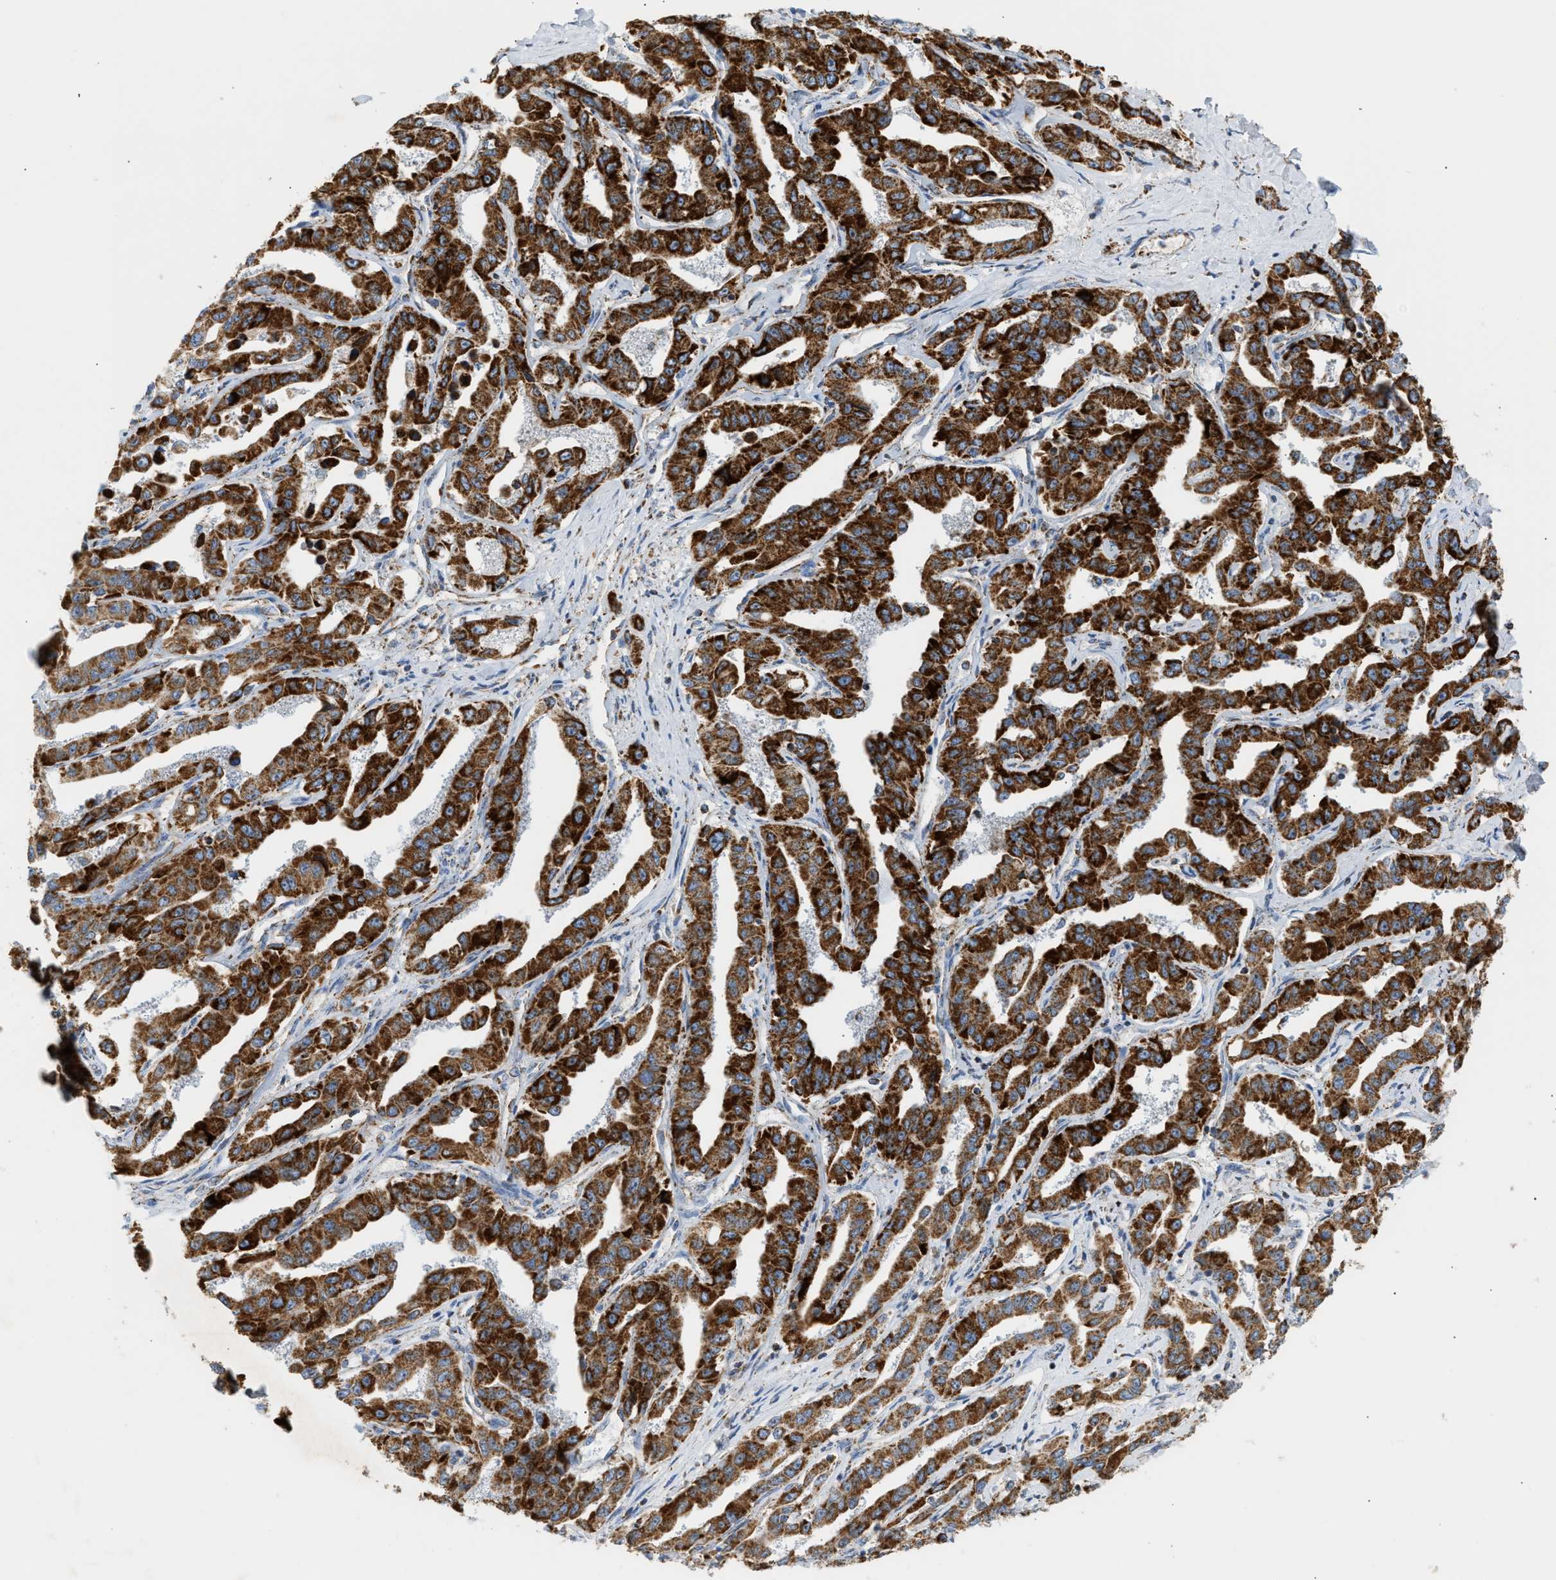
{"staining": {"intensity": "strong", "quantity": ">75%", "location": "cytoplasmic/membranous"}, "tissue": "liver cancer", "cell_type": "Tumor cells", "image_type": "cancer", "snomed": [{"axis": "morphology", "description": "Cholangiocarcinoma"}, {"axis": "topography", "description": "Liver"}], "caption": "The photomicrograph displays staining of cholangiocarcinoma (liver), revealing strong cytoplasmic/membranous protein staining (brown color) within tumor cells. (brown staining indicates protein expression, while blue staining denotes nuclei).", "gene": "OGDH", "patient": {"sex": "male", "age": 59}}